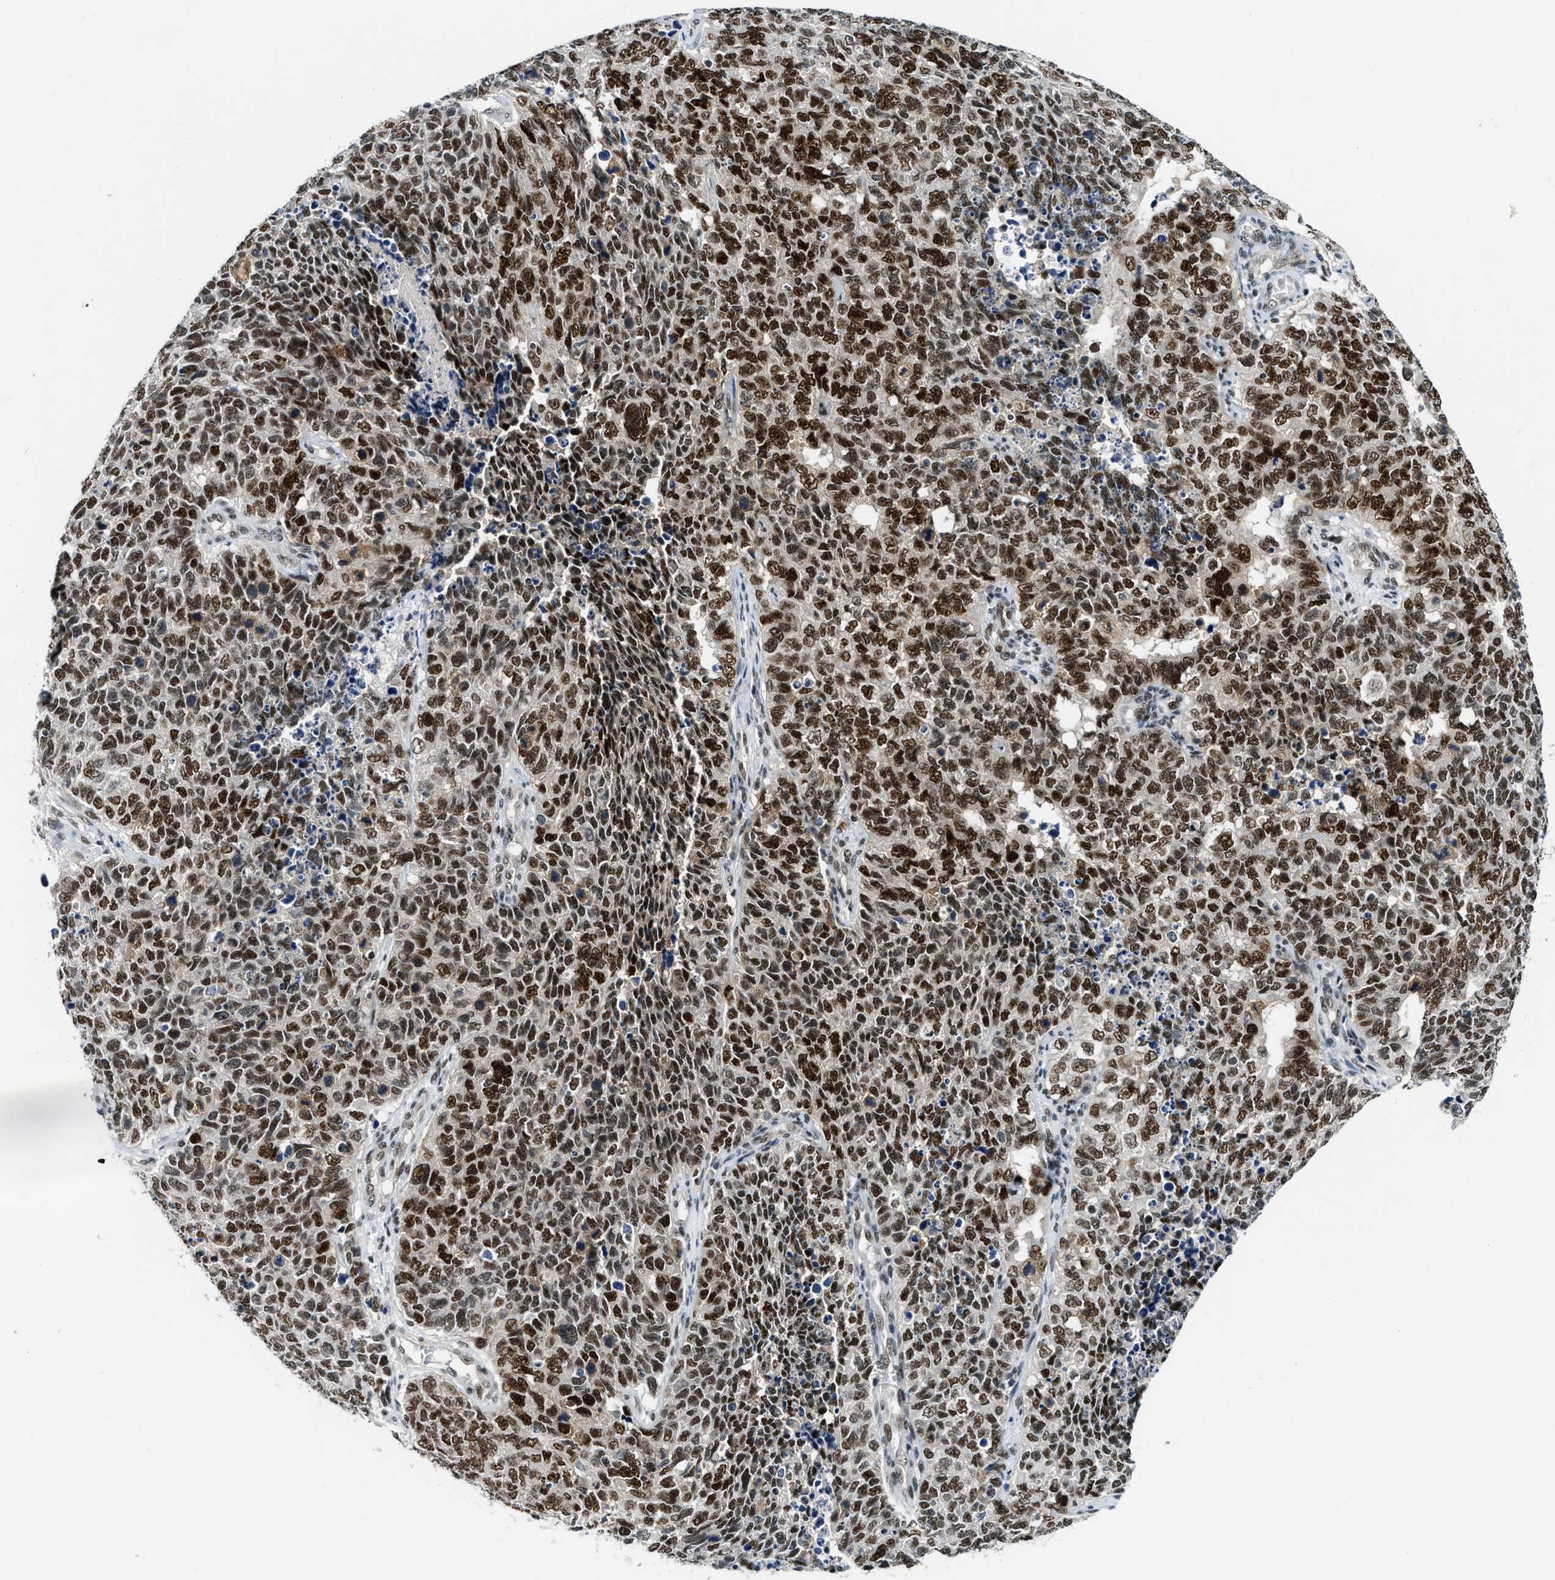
{"staining": {"intensity": "strong", "quantity": ">75%", "location": "nuclear"}, "tissue": "cervical cancer", "cell_type": "Tumor cells", "image_type": "cancer", "snomed": [{"axis": "morphology", "description": "Squamous cell carcinoma, NOS"}, {"axis": "topography", "description": "Cervix"}], "caption": "Tumor cells exhibit high levels of strong nuclear staining in approximately >75% of cells in squamous cell carcinoma (cervical).", "gene": "NCOA1", "patient": {"sex": "female", "age": 63}}